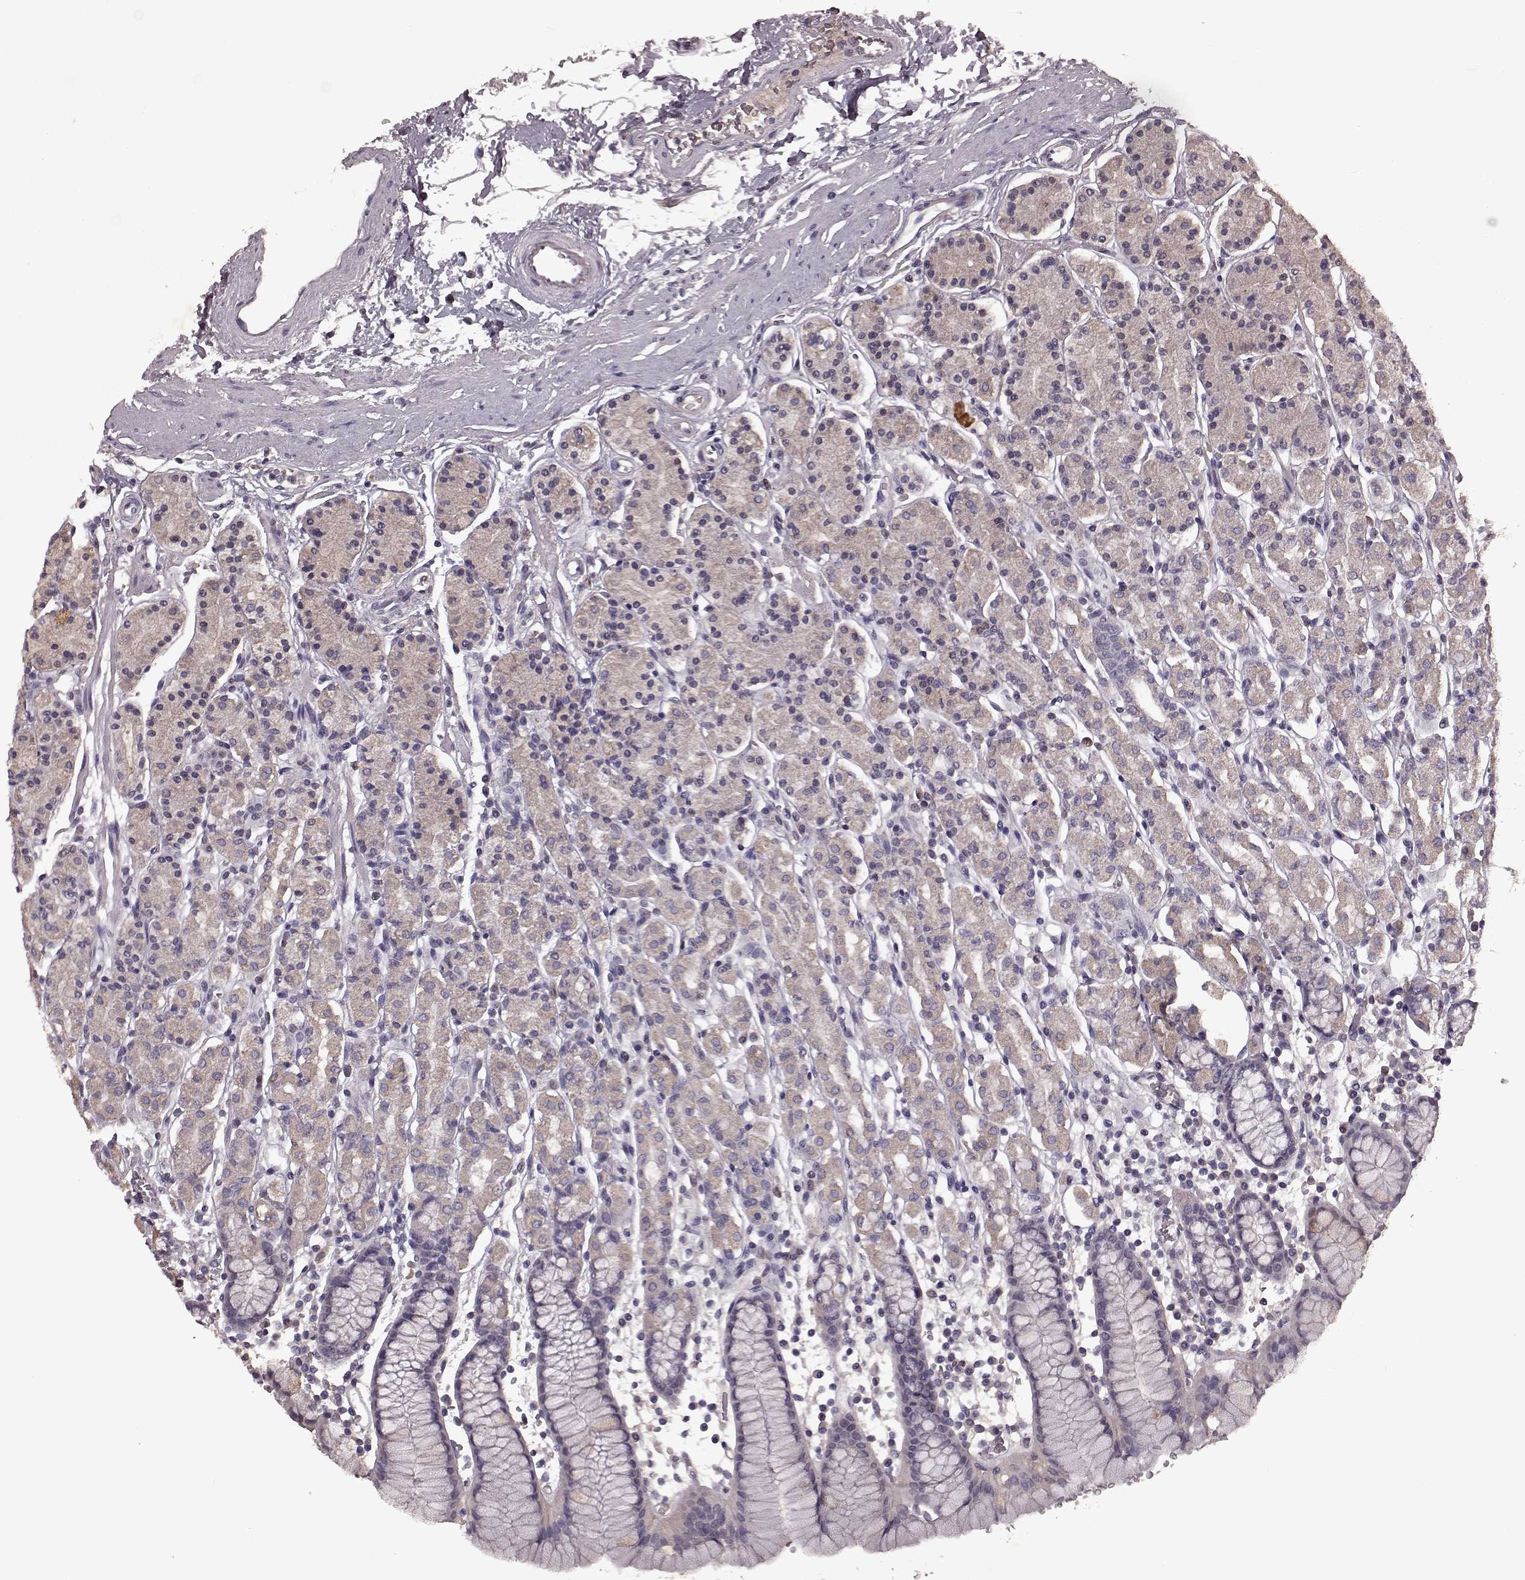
{"staining": {"intensity": "weak", "quantity": "25%-75%", "location": "cytoplasmic/membranous"}, "tissue": "stomach", "cell_type": "Glandular cells", "image_type": "normal", "snomed": [{"axis": "morphology", "description": "Normal tissue, NOS"}, {"axis": "topography", "description": "Stomach, upper"}, {"axis": "topography", "description": "Stomach"}], "caption": "Brown immunohistochemical staining in unremarkable human stomach displays weak cytoplasmic/membranous staining in about 25%-75% of glandular cells. (DAB IHC, brown staining for protein, blue staining for nuclei).", "gene": "FRRS1L", "patient": {"sex": "male", "age": 62}}